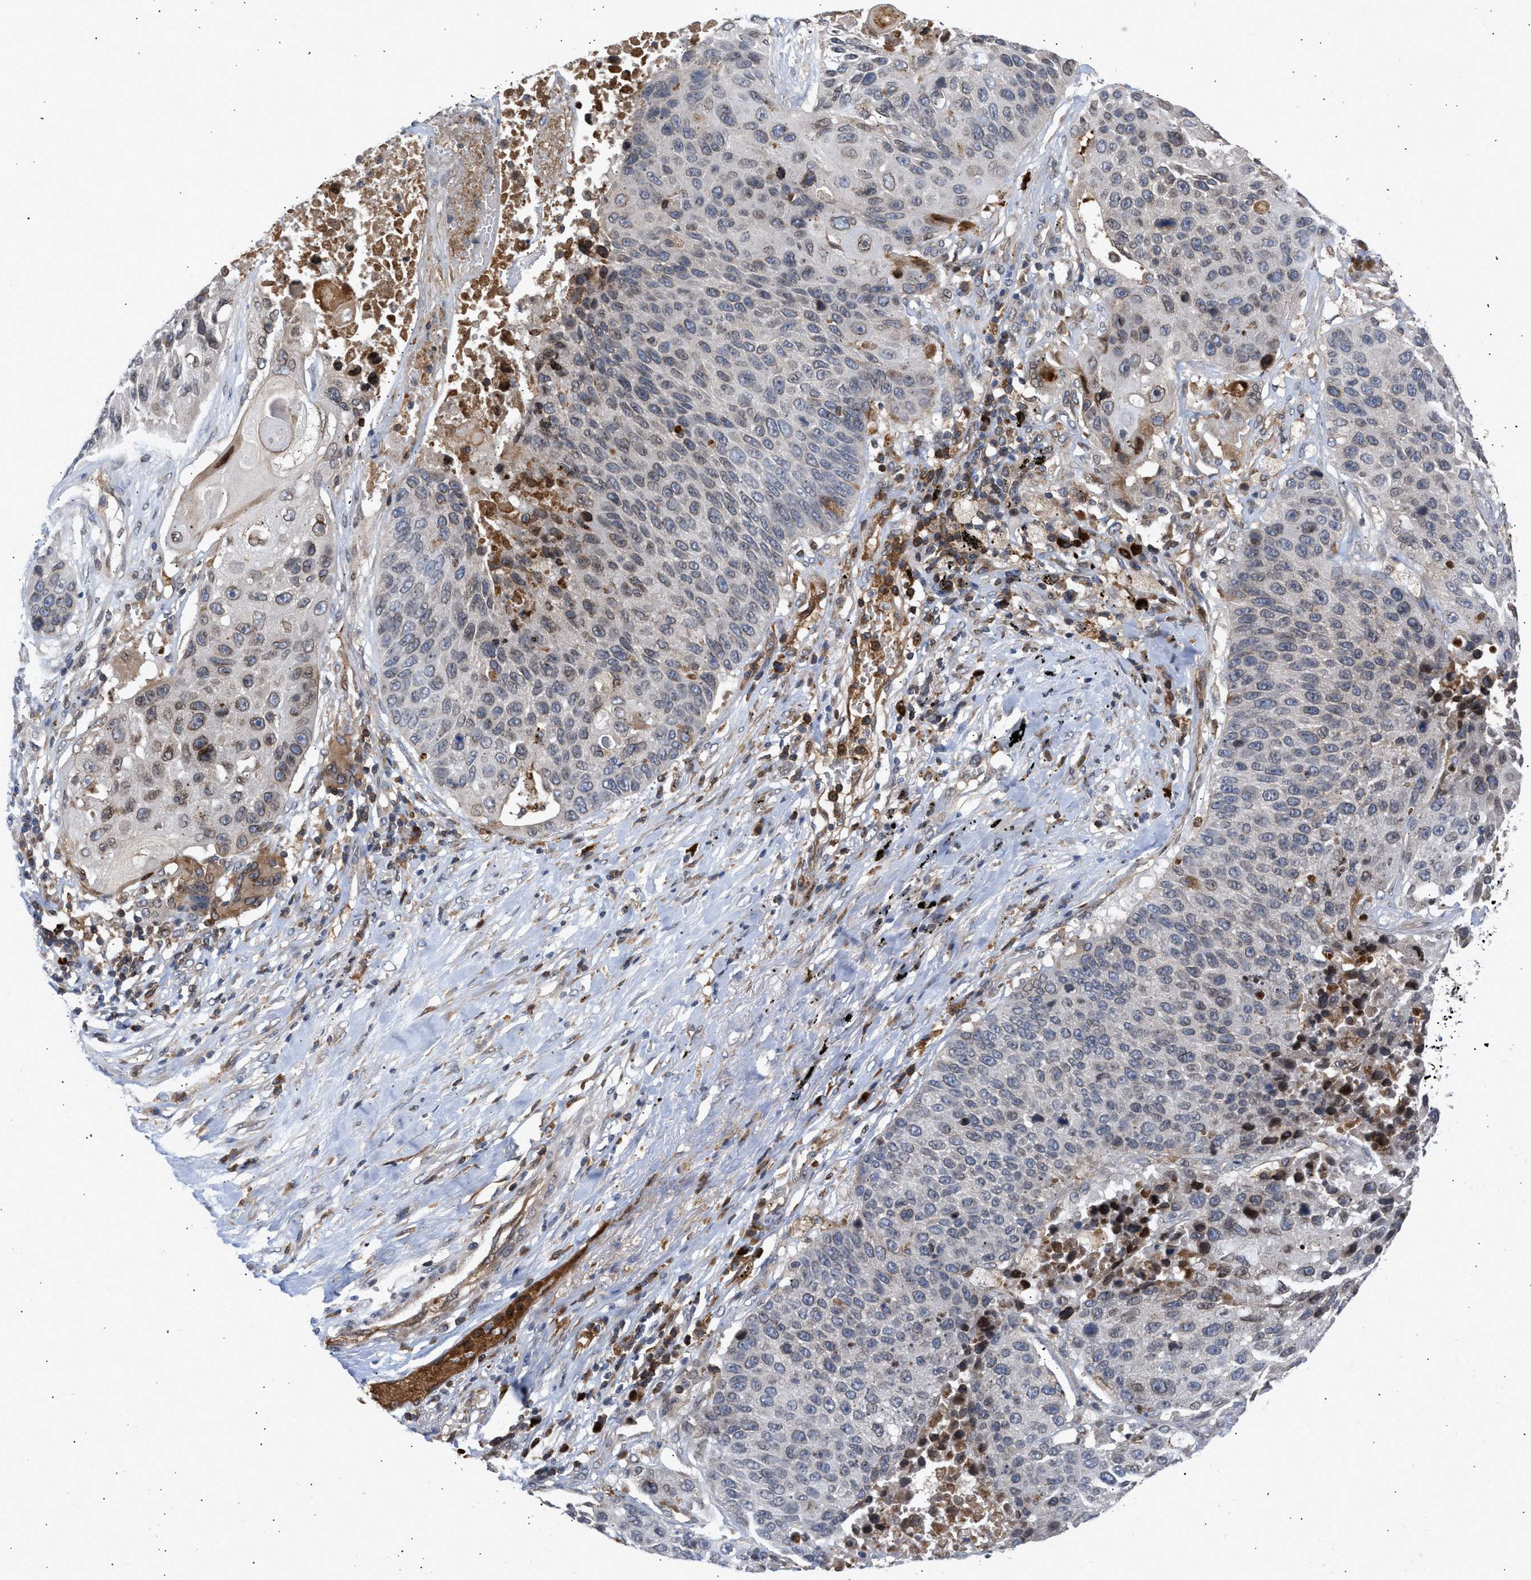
{"staining": {"intensity": "negative", "quantity": "none", "location": "none"}, "tissue": "lung cancer", "cell_type": "Tumor cells", "image_type": "cancer", "snomed": [{"axis": "morphology", "description": "Squamous cell carcinoma, NOS"}, {"axis": "topography", "description": "Lung"}], "caption": "This is an immunohistochemistry (IHC) histopathology image of human lung cancer (squamous cell carcinoma). There is no positivity in tumor cells.", "gene": "NUP62", "patient": {"sex": "male", "age": 61}}